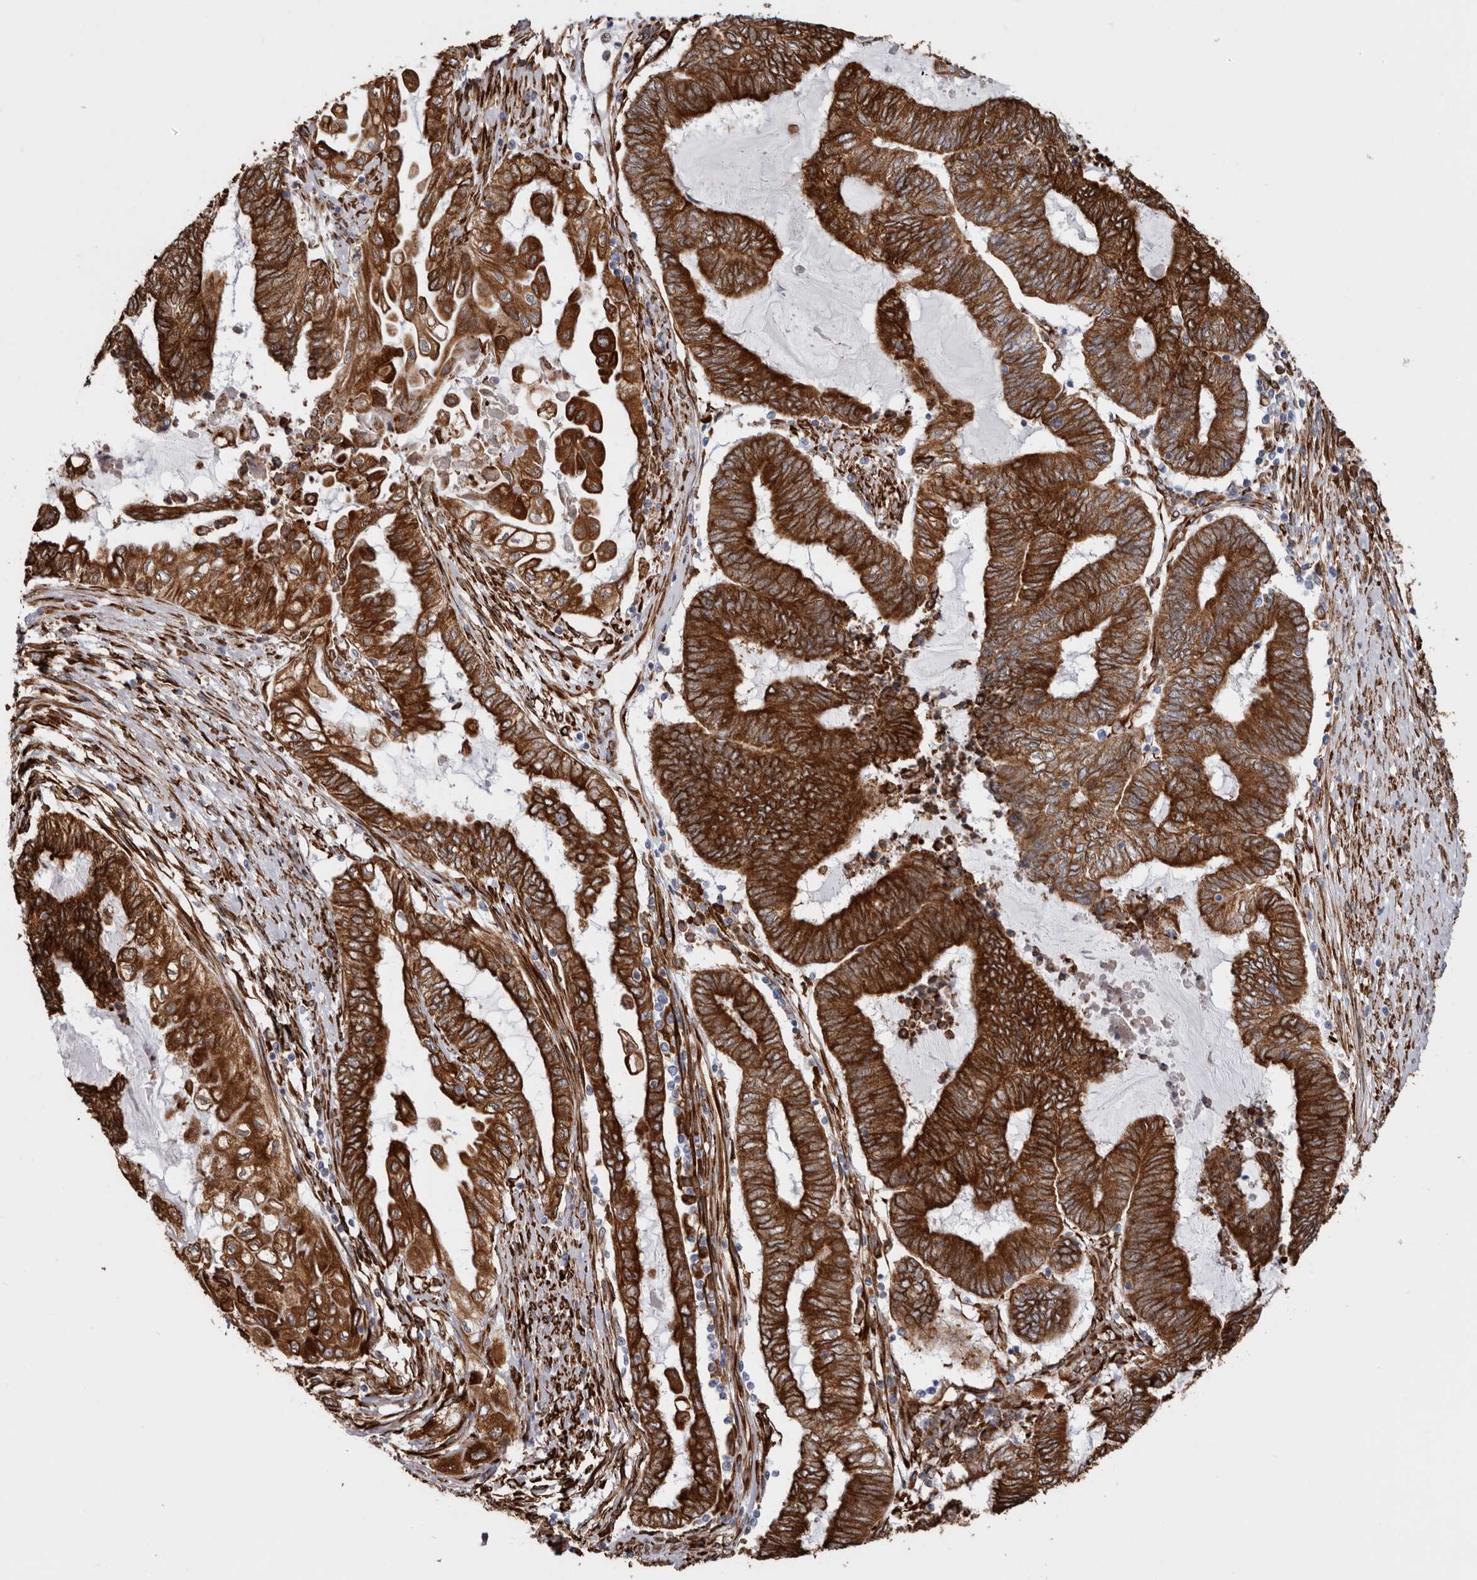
{"staining": {"intensity": "strong", "quantity": ">75%", "location": "cytoplasmic/membranous"}, "tissue": "endometrial cancer", "cell_type": "Tumor cells", "image_type": "cancer", "snomed": [{"axis": "morphology", "description": "Adenocarcinoma, NOS"}, {"axis": "topography", "description": "Uterus"}, {"axis": "topography", "description": "Endometrium"}], "caption": "Endometrial cancer stained with a protein marker displays strong staining in tumor cells.", "gene": "SEMA3E", "patient": {"sex": "female", "age": 70}}